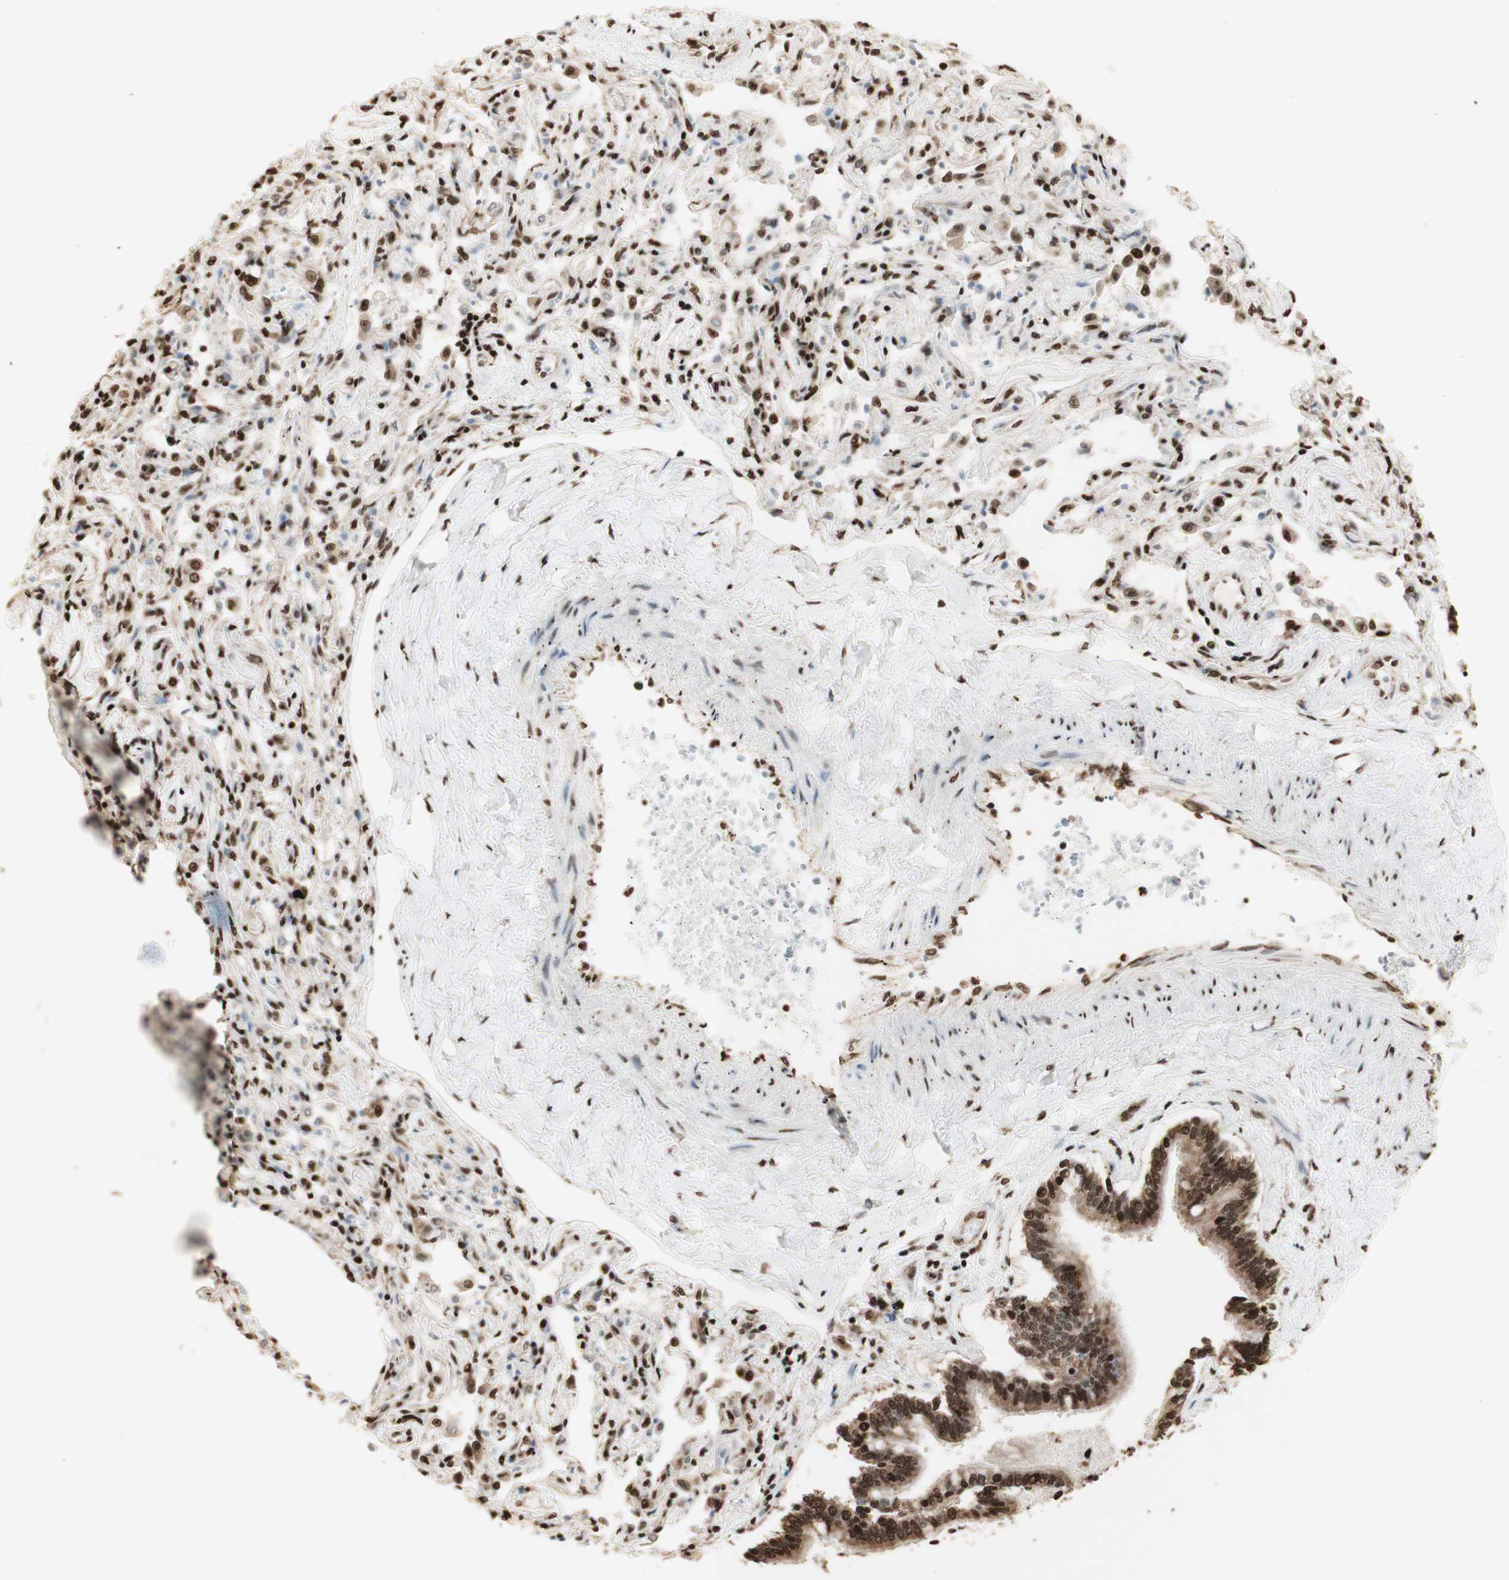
{"staining": {"intensity": "strong", "quantity": ">75%", "location": "nuclear"}, "tissue": "bronchus", "cell_type": "Respiratory epithelial cells", "image_type": "normal", "snomed": [{"axis": "morphology", "description": "Normal tissue, NOS"}, {"axis": "topography", "description": "Bronchus"}, {"axis": "topography", "description": "Lung"}], "caption": "Protein positivity by immunohistochemistry (IHC) reveals strong nuclear positivity in about >75% of respiratory epithelial cells in normal bronchus.", "gene": "HNRNPA2B1", "patient": {"sex": "male", "age": 64}}